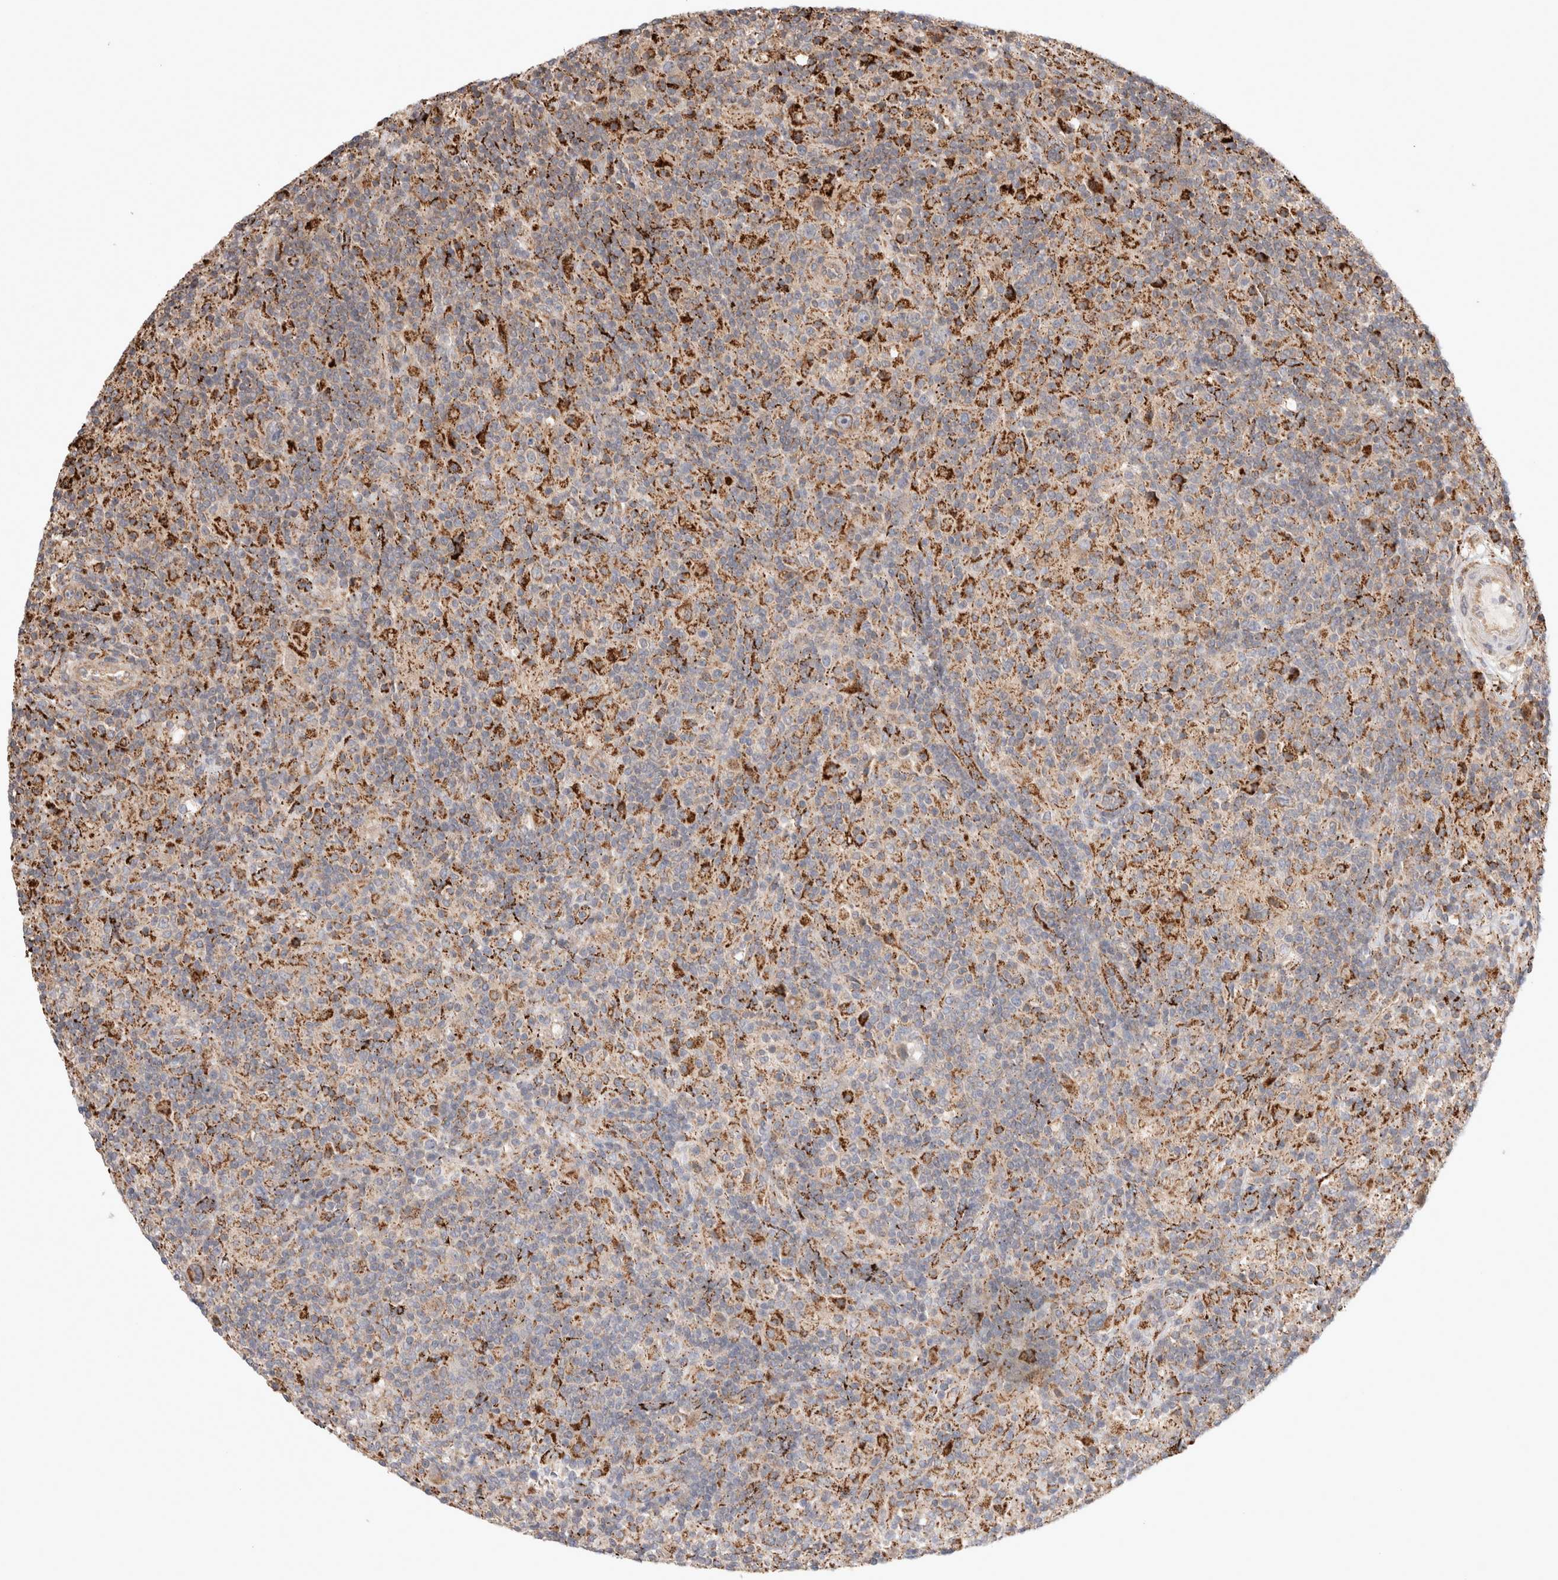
{"staining": {"intensity": "weak", "quantity": "25%-75%", "location": "cytoplasmic/membranous"}, "tissue": "lymphoma", "cell_type": "Tumor cells", "image_type": "cancer", "snomed": [{"axis": "morphology", "description": "Hodgkin's disease, NOS"}, {"axis": "topography", "description": "Lymph node"}], "caption": "IHC histopathology image of human Hodgkin's disease stained for a protein (brown), which demonstrates low levels of weak cytoplasmic/membranous expression in about 25%-75% of tumor cells.", "gene": "HROB", "patient": {"sex": "male", "age": 70}}